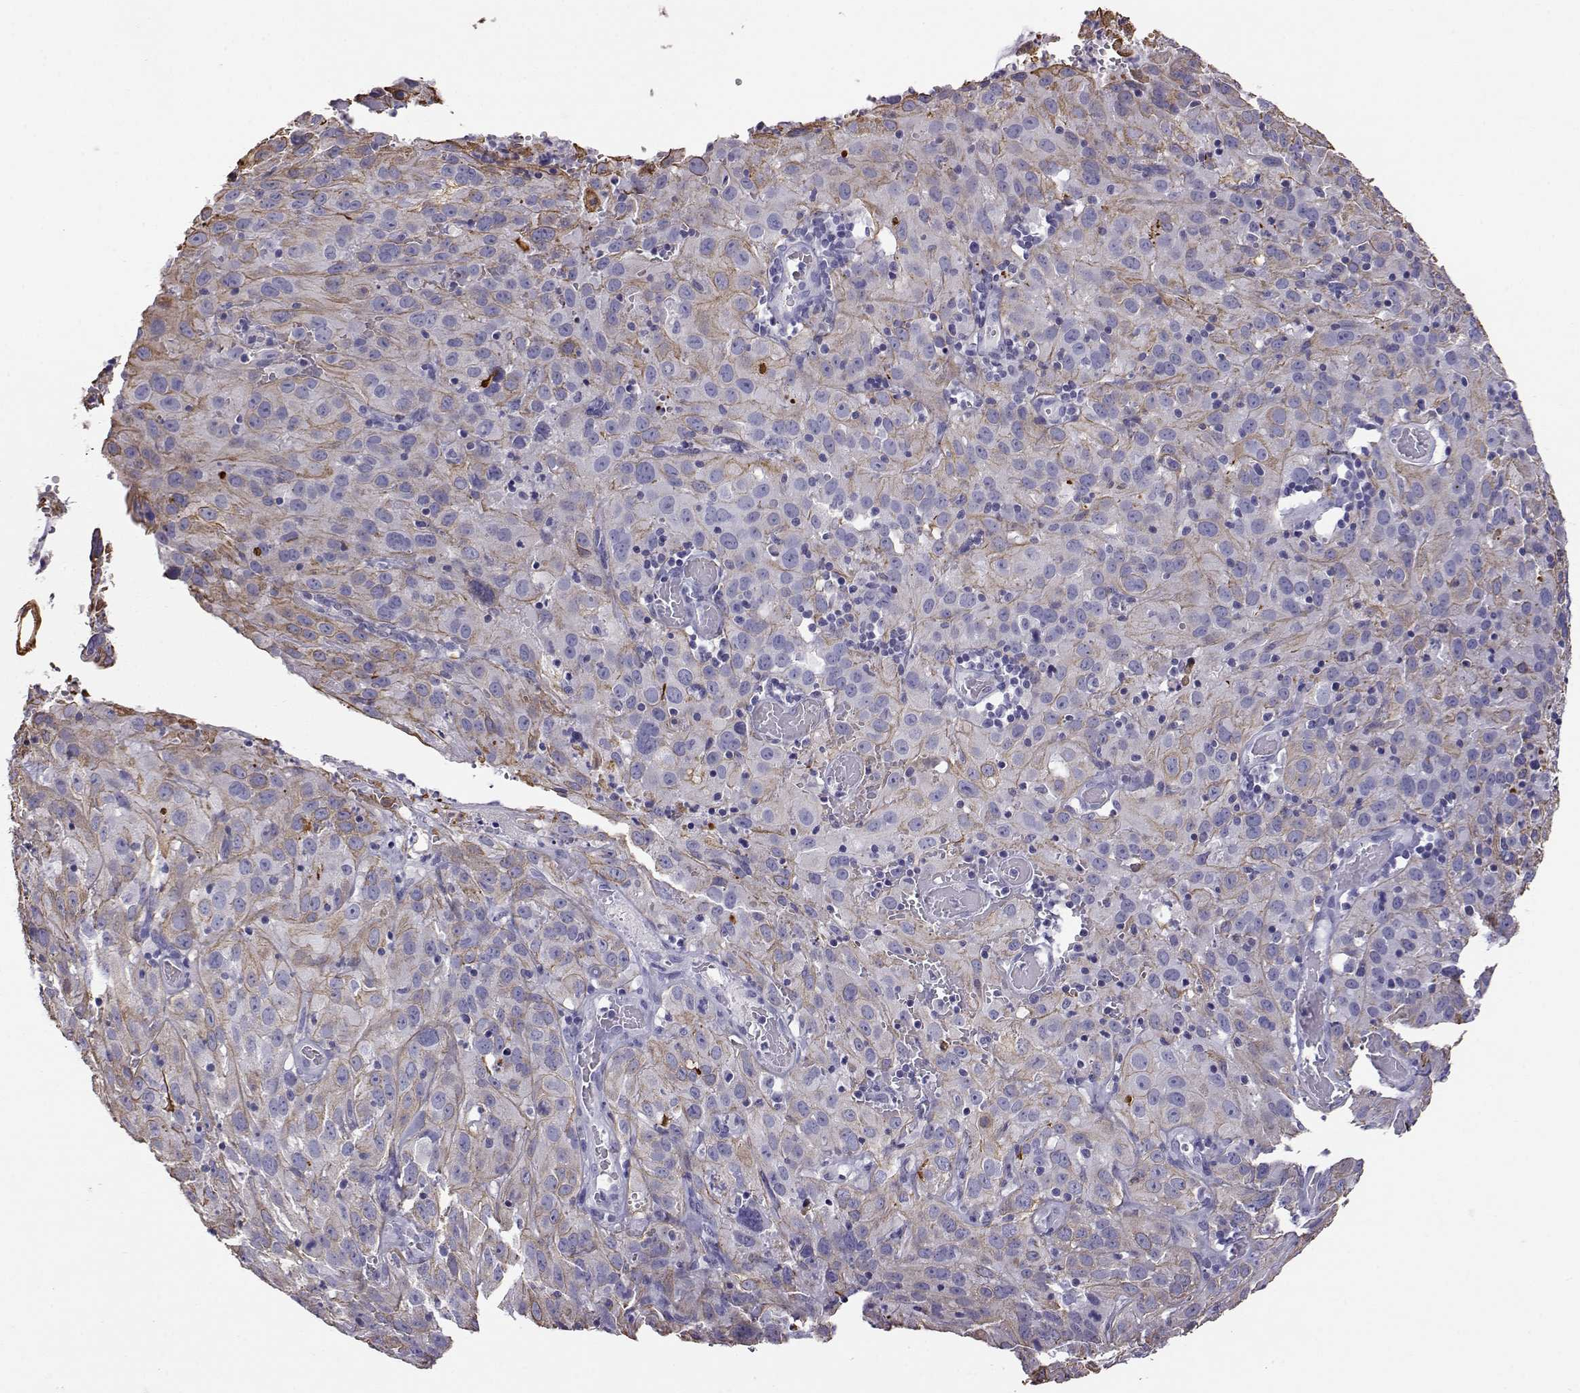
{"staining": {"intensity": "weak", "quantity": "<25%", "location": "cytoplasmic/membranous"}, "tissue": "cervical cancer", "cell_type": "Tumor cells", "image_type": "cancer", "snomed": [{"axis": "morphology", "description": "Squamous cell carcinoma, NOS"}, {"axis": "topography", "description": "Cervix"}], "caption": "This image is of cervical squamous cell carcinoma stained with immunohistochemistry to label a protein in brown with the nuclei are counter-stained blue. There is no positivity in tumor cells. (DAB IHC, high magnification).", "gene": "AKR1B1", "patient": {"sex": "female", "age": 32}}